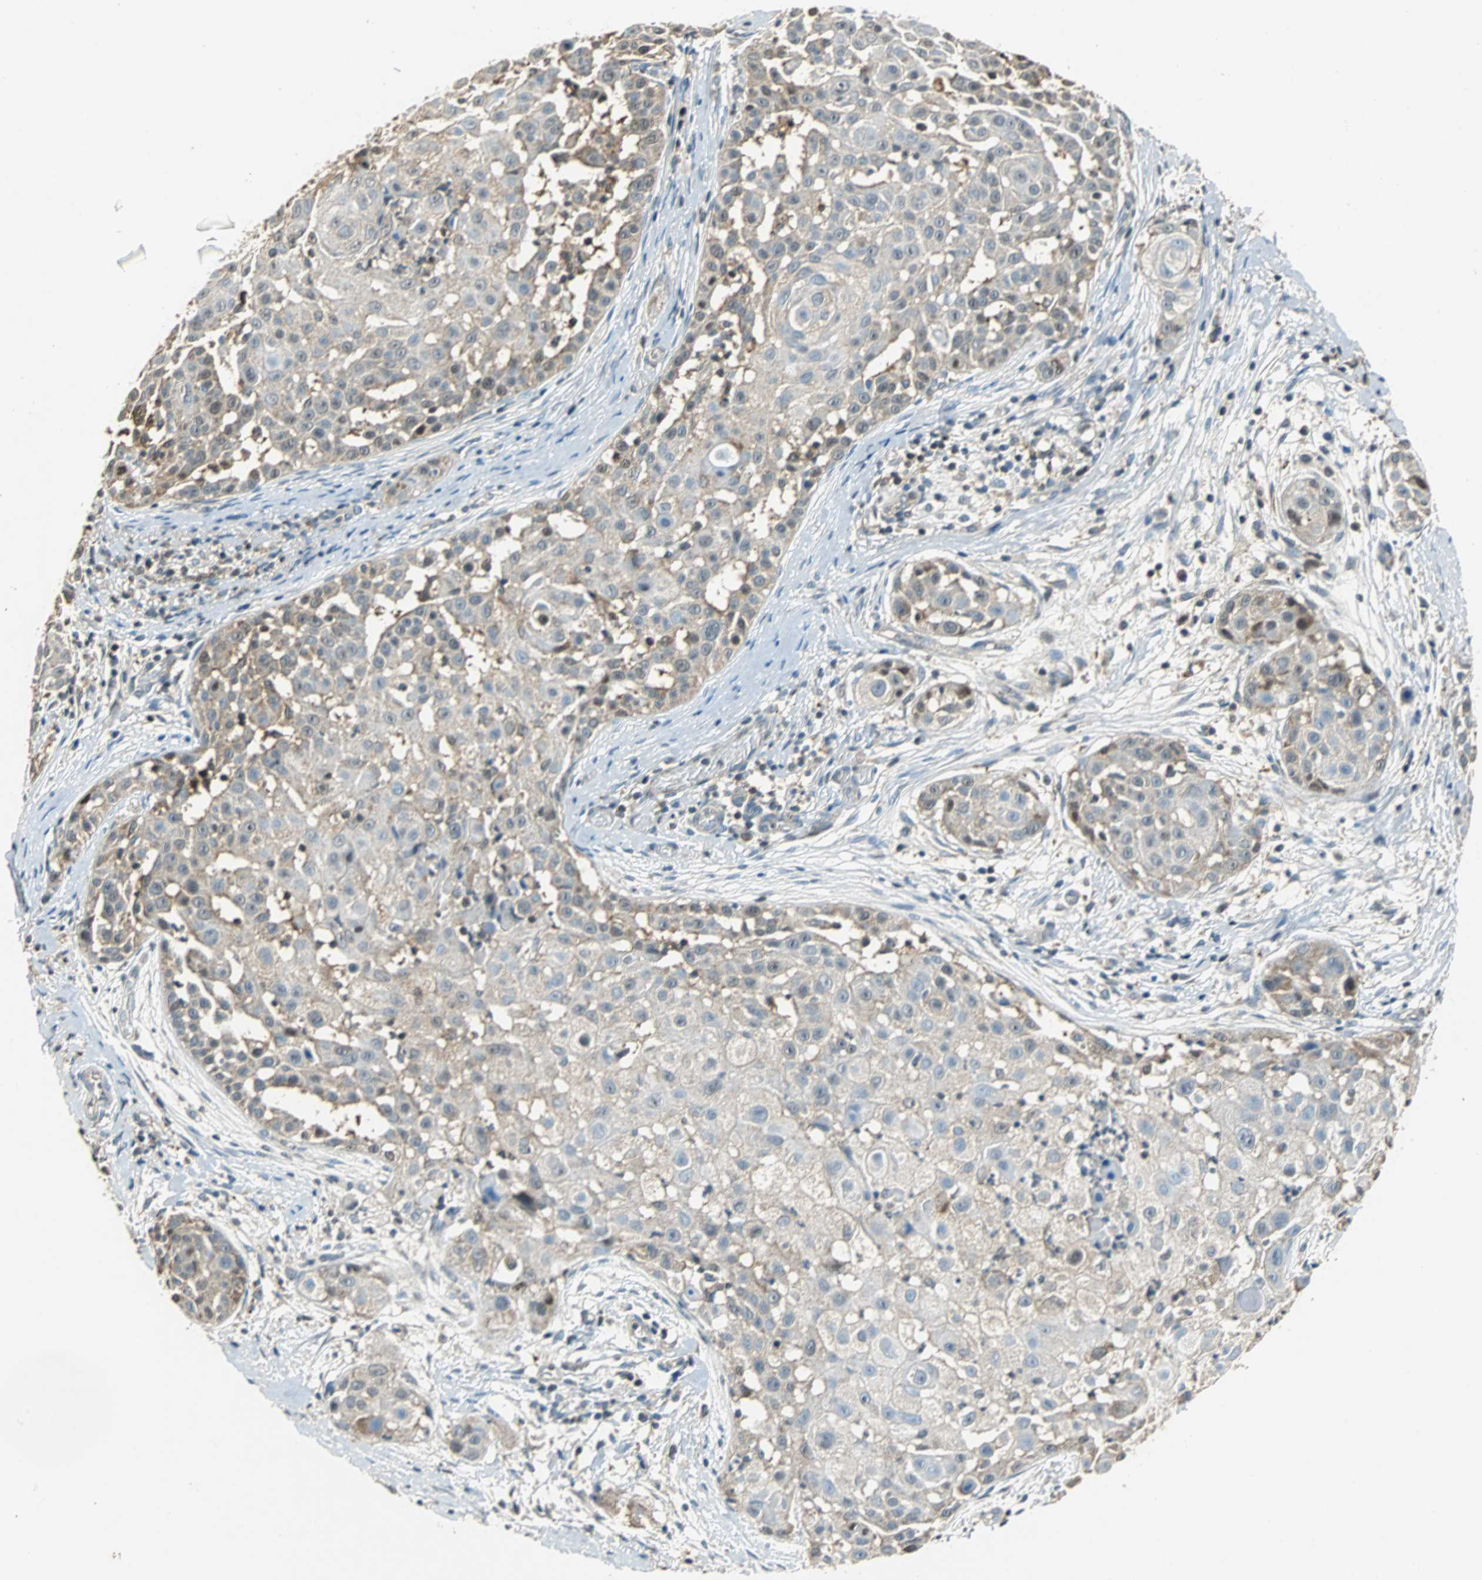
{"staining": {"intensity": "weak", "quantity": ">75%", "location": "cytoplasmic/membranous"}, "tissue": "skin cancer", "cell_type": "Tumor cells", "image_type": "cancer", "snomed": [{"axis": "morphology", "description": "Squamous cell carcinoma, NOS"}, {"axis": "topography", "description": "Skin"}], "caption": "There is low levels of weak cytoplasmic/membranous positivity in tumor cells of skin cancer (squamous cell carcinoma), as demonstrated by immunohistochemical staining (brown color).", "gene": "GSDMD", "patient": {"sex": "female", "age": 57}}